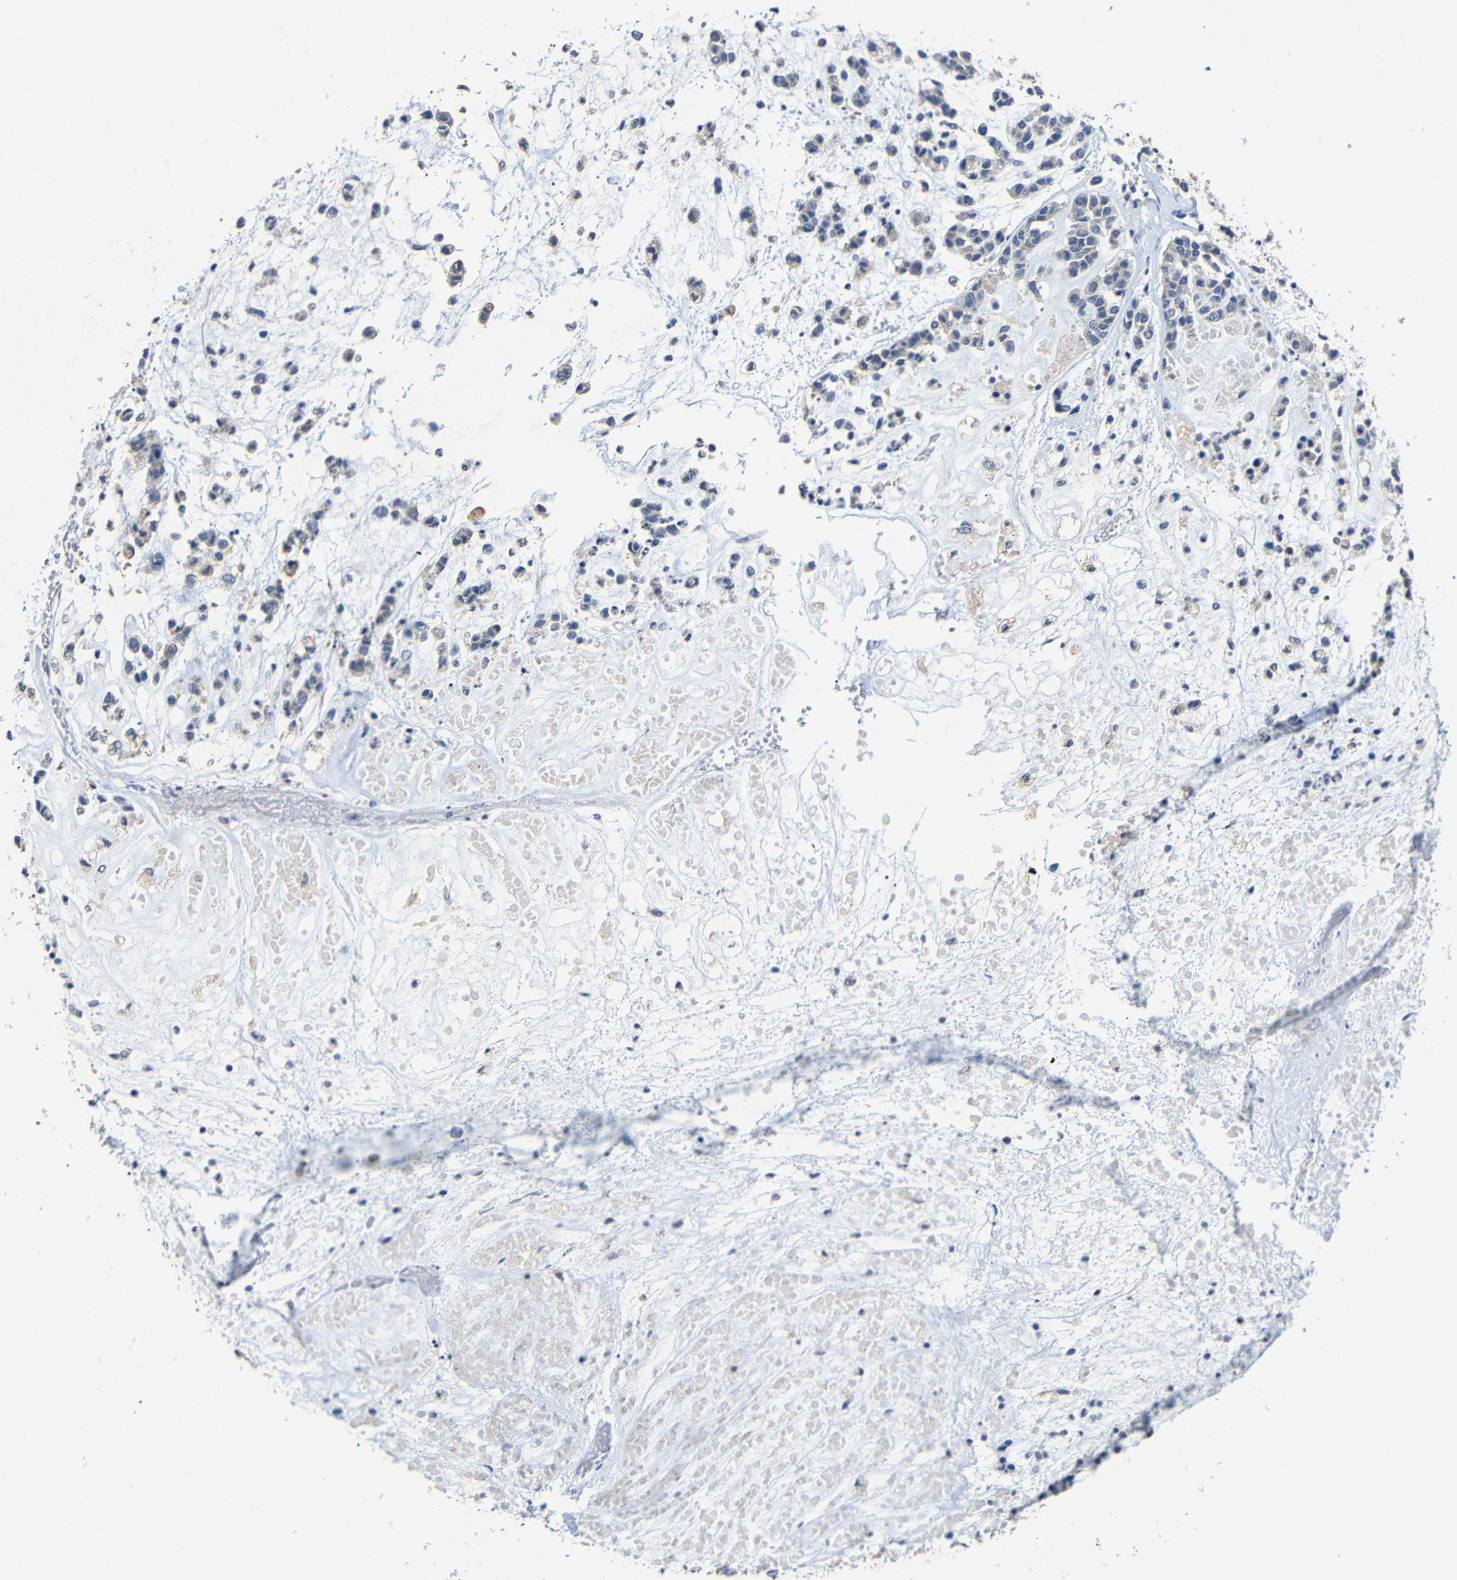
{"staining": {"intensity": "negative", "quantity": "none", "location": "none"}, "tissue": "head and neck cancer", "cell_type": "Tumor cells", "image_type": "cancer", "snomed": [{"axis": "morphology", "description": "Adenocarcinoma, NOS"}, {"axis": "morphology", "description": "Adenoma, NOS"}, {"axis": "topography", "description": "Head-Neck"}], "caption": "The micrograph exhibits no significant positivity in tumor cells of adenocarcinoma (head and neck). The staining was performed using DAB to visualize the protein expression in brown, while the nuclei were stained in blue with hematoxylin (Magnification: 20x).", "gene": "HNF1A", "patient": {"sex": "female", "age": 55}}